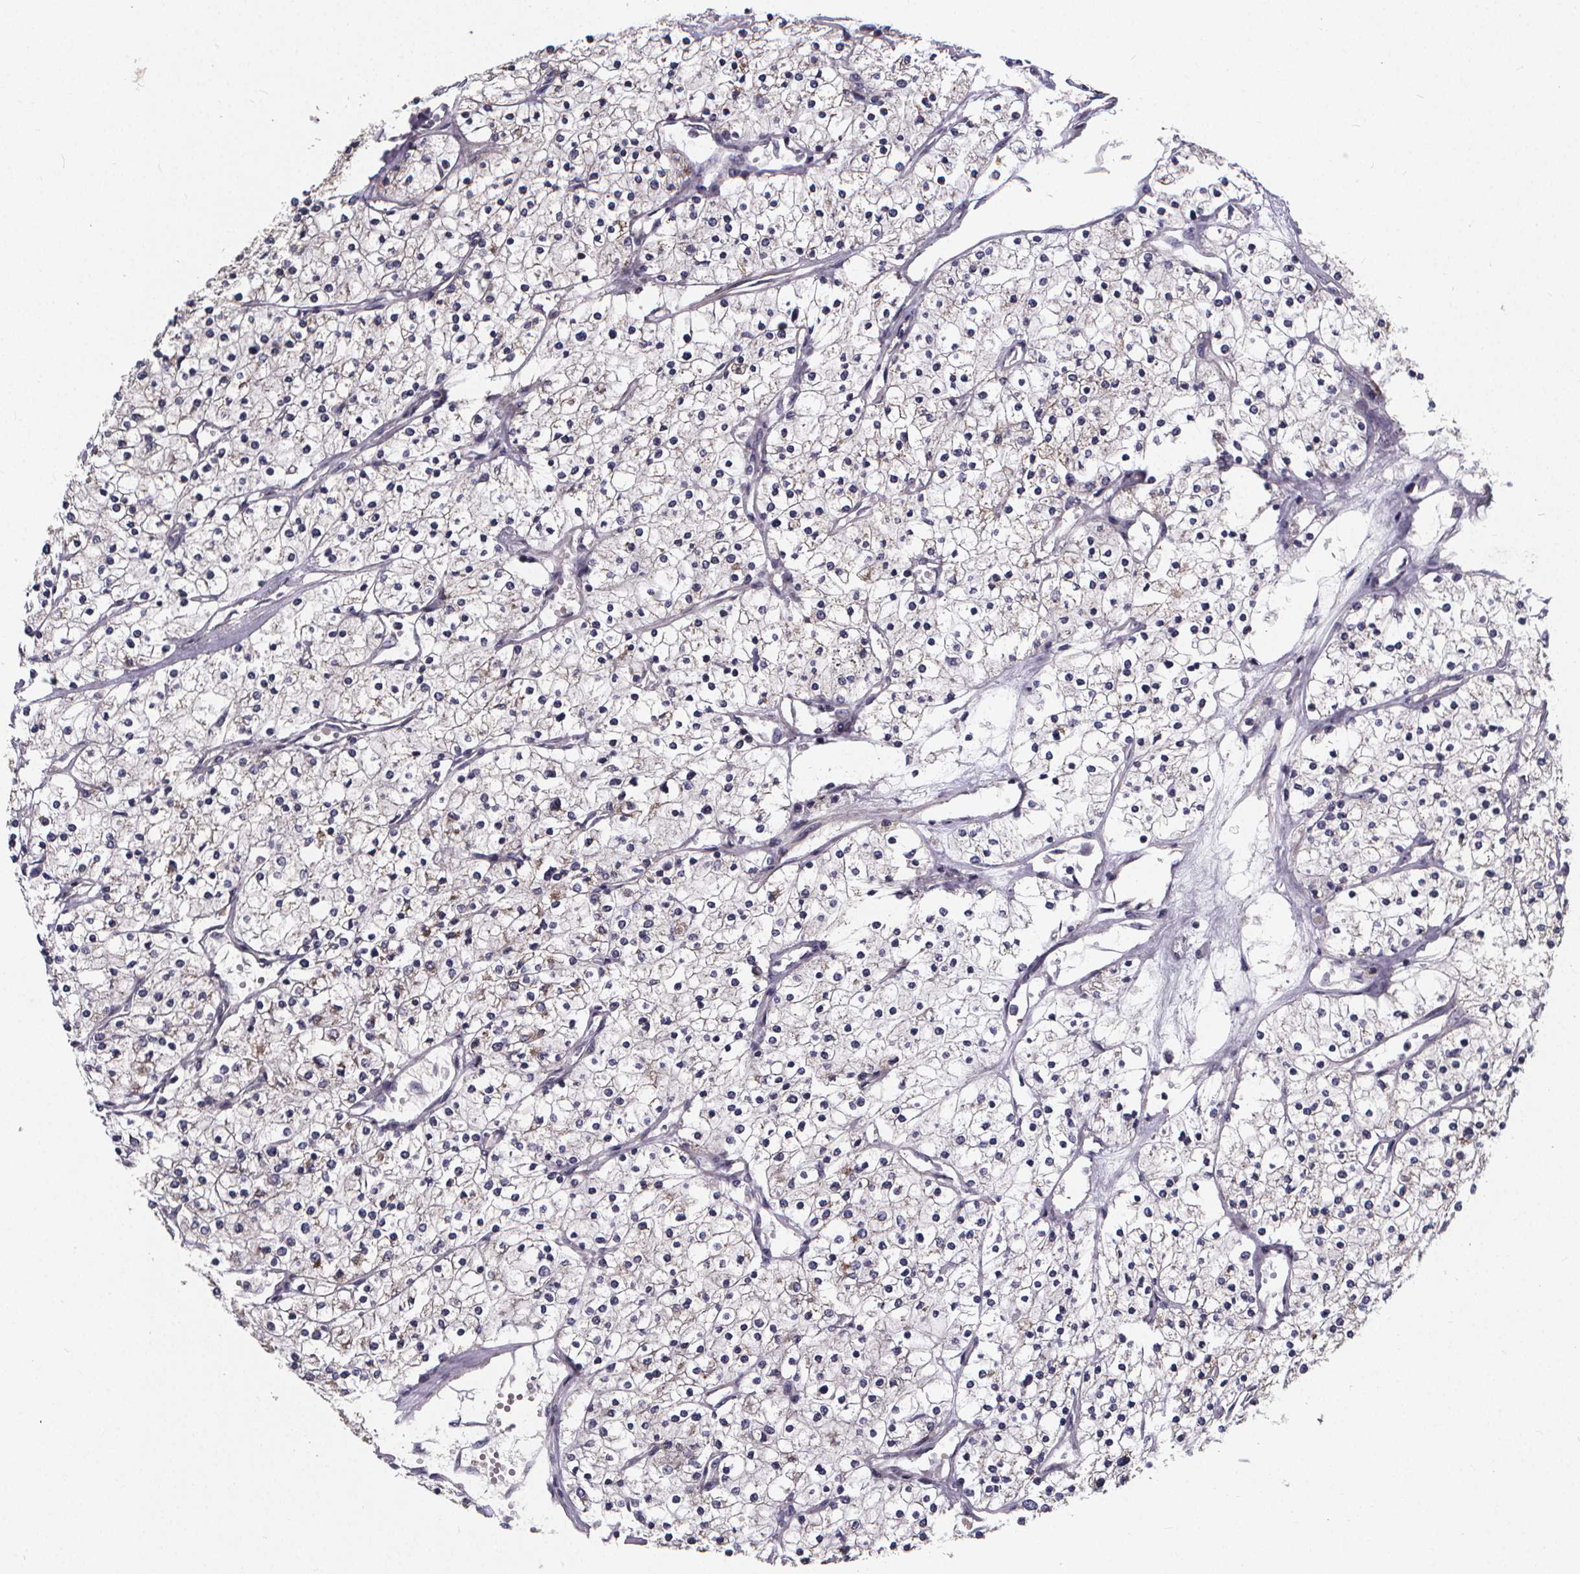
{"staining": {"intensity": "negative", "quantity": "none", "location": "none"}, "tissue": "renal cancer", "cell_type": "Tumor cells", "image_type": "cancer", "snomed": [{"axis": "morphology", "description": "Adenocarcinoma, NOS"}, {"axis": "topography", "description": "Kidney"}], "caption": "The immunohistochemistry (IHC) histopathology image has no significant positivity in tumor cells of renal cancer tissue.", "gene": "FBXW2", "patient": {"sex": "male", "age": 80}}